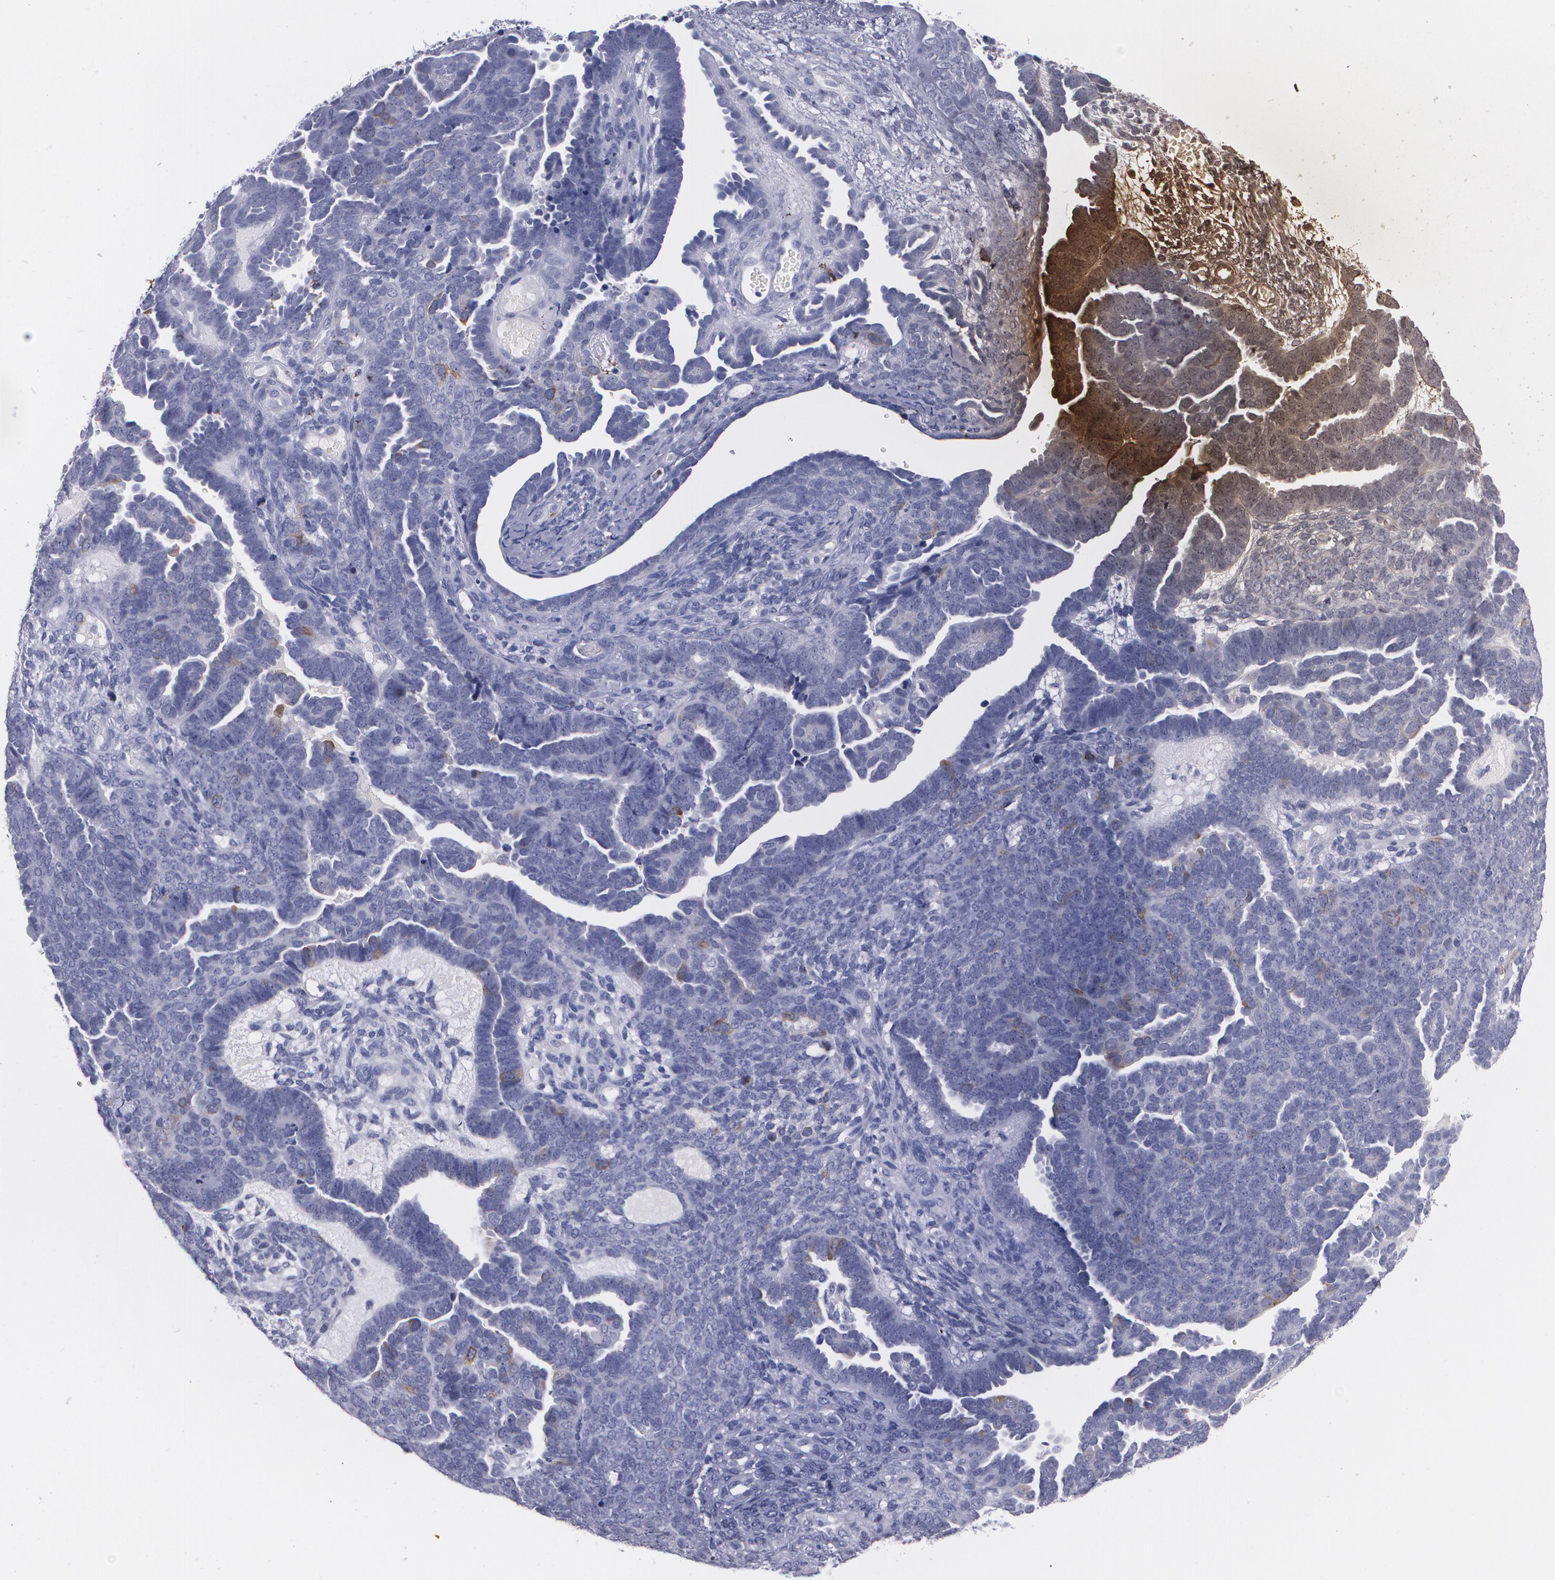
{"staining": {"intensity": "moderate", "quantity": "<25%", "location": "cytoplasmic/membranous"}, "tissue": "endometrial cancer", "cell_type": "Tumor cells", "image_type": "cancer", "snomed": [{"axis": "morphology", "description": "Neoplasm, malignant, NOS"}, {"axis": "topography", "description": "Endometrium"}], "caption": "The histopathology image reveals staining of endometrial neoplasm (malignant), revealing moderate cytoplasmic/membranous protein expression (brown color) within tumor cells.", "gene": "HMMR", "patient": {"sex": "female", "age": 74}}